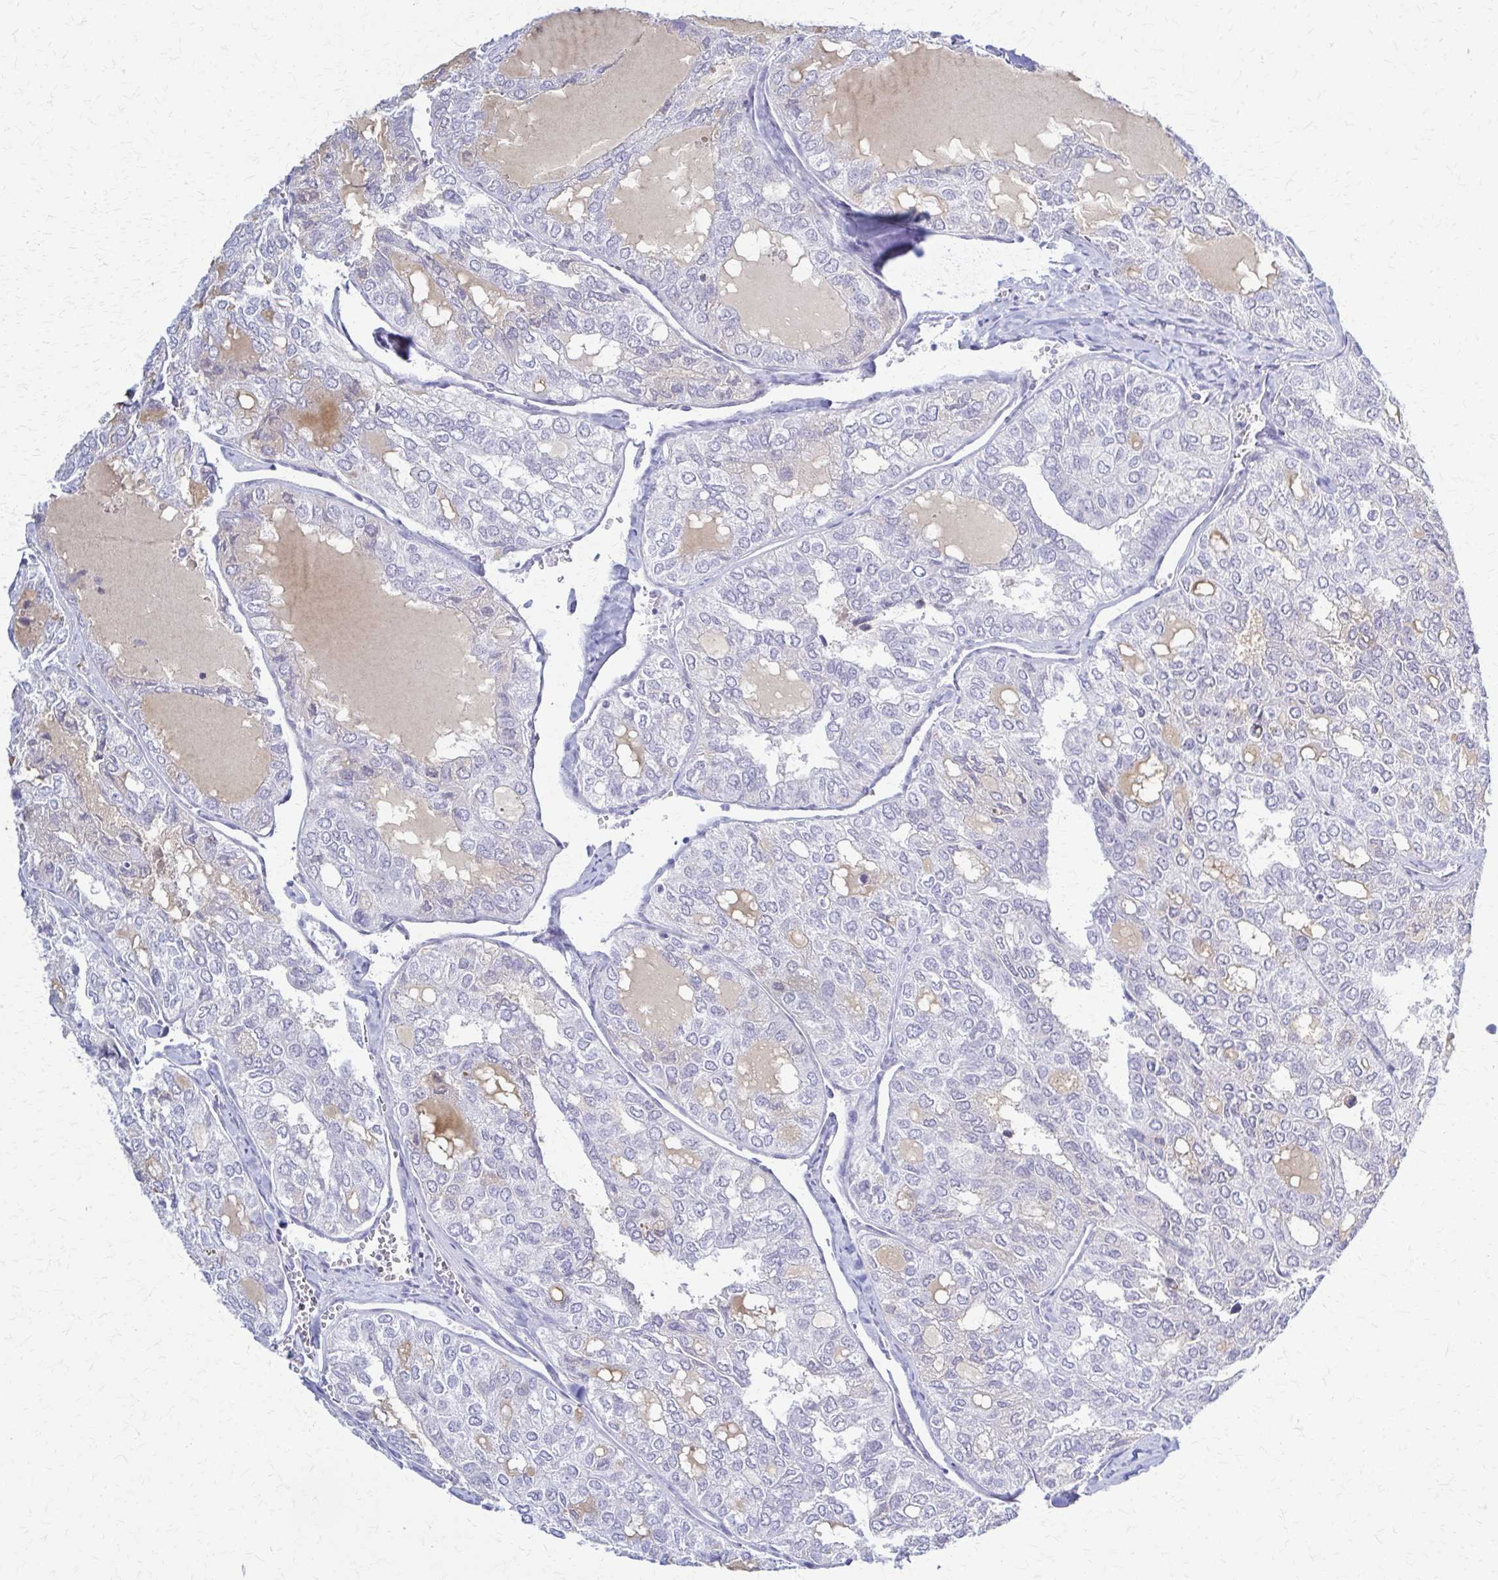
{"staining": {"intensity": "negative", "quantity": "none", "location": "none"}, "tissue": "thyroid cancer", "cell_type": "Tumor cells", "image_type": "cancer", "snomed": [{"axis": "morphology", "description": "Follicular adenoma carcinoma, NOS"}, {"axis": "topography", "description": "Thyroid gland"}], "caption": "Follicular adenoma carcinoma (thyroid) was stained to show a protein in brown. There is no significant positivity in tumor cells.", "gene": "RHOBTB2", "patient": {"sex": "male", "age": 75}}